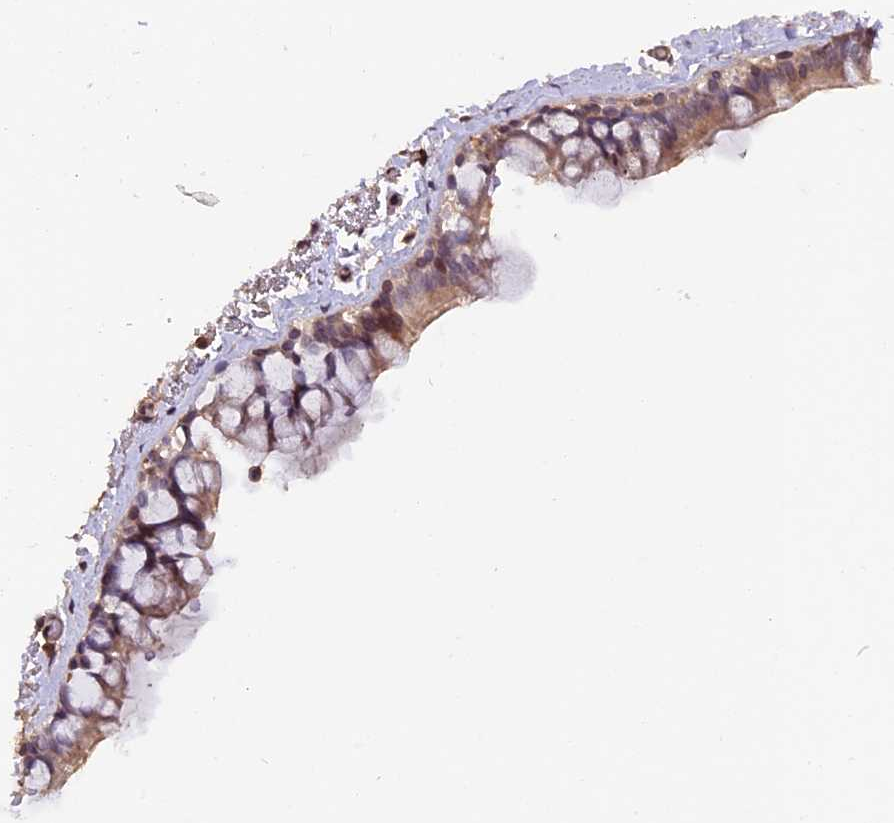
{"staining": {"intensity": "moderate", "quantity": "<25%", "location": "cytoplasmic/membranous"}, "tissue": "bronchus", "cell_type": "Respiratory epithelial cells", "image_type": "normal", "snomed": [{"axis": "morphology", "description": "Normal tissue, NOS"}, {"axis": "topography", "description": "Cartilage tissue"}], "caption": "An immunohistochemistry histopathology image of normal tissue is shown. Protein staining in brown labels moderate cytoplasmic/membranous positivity in bronchus within respiratory epithelial cells.", "gene": "GNB5", "patient": {"sex": "male", "age": 63}}